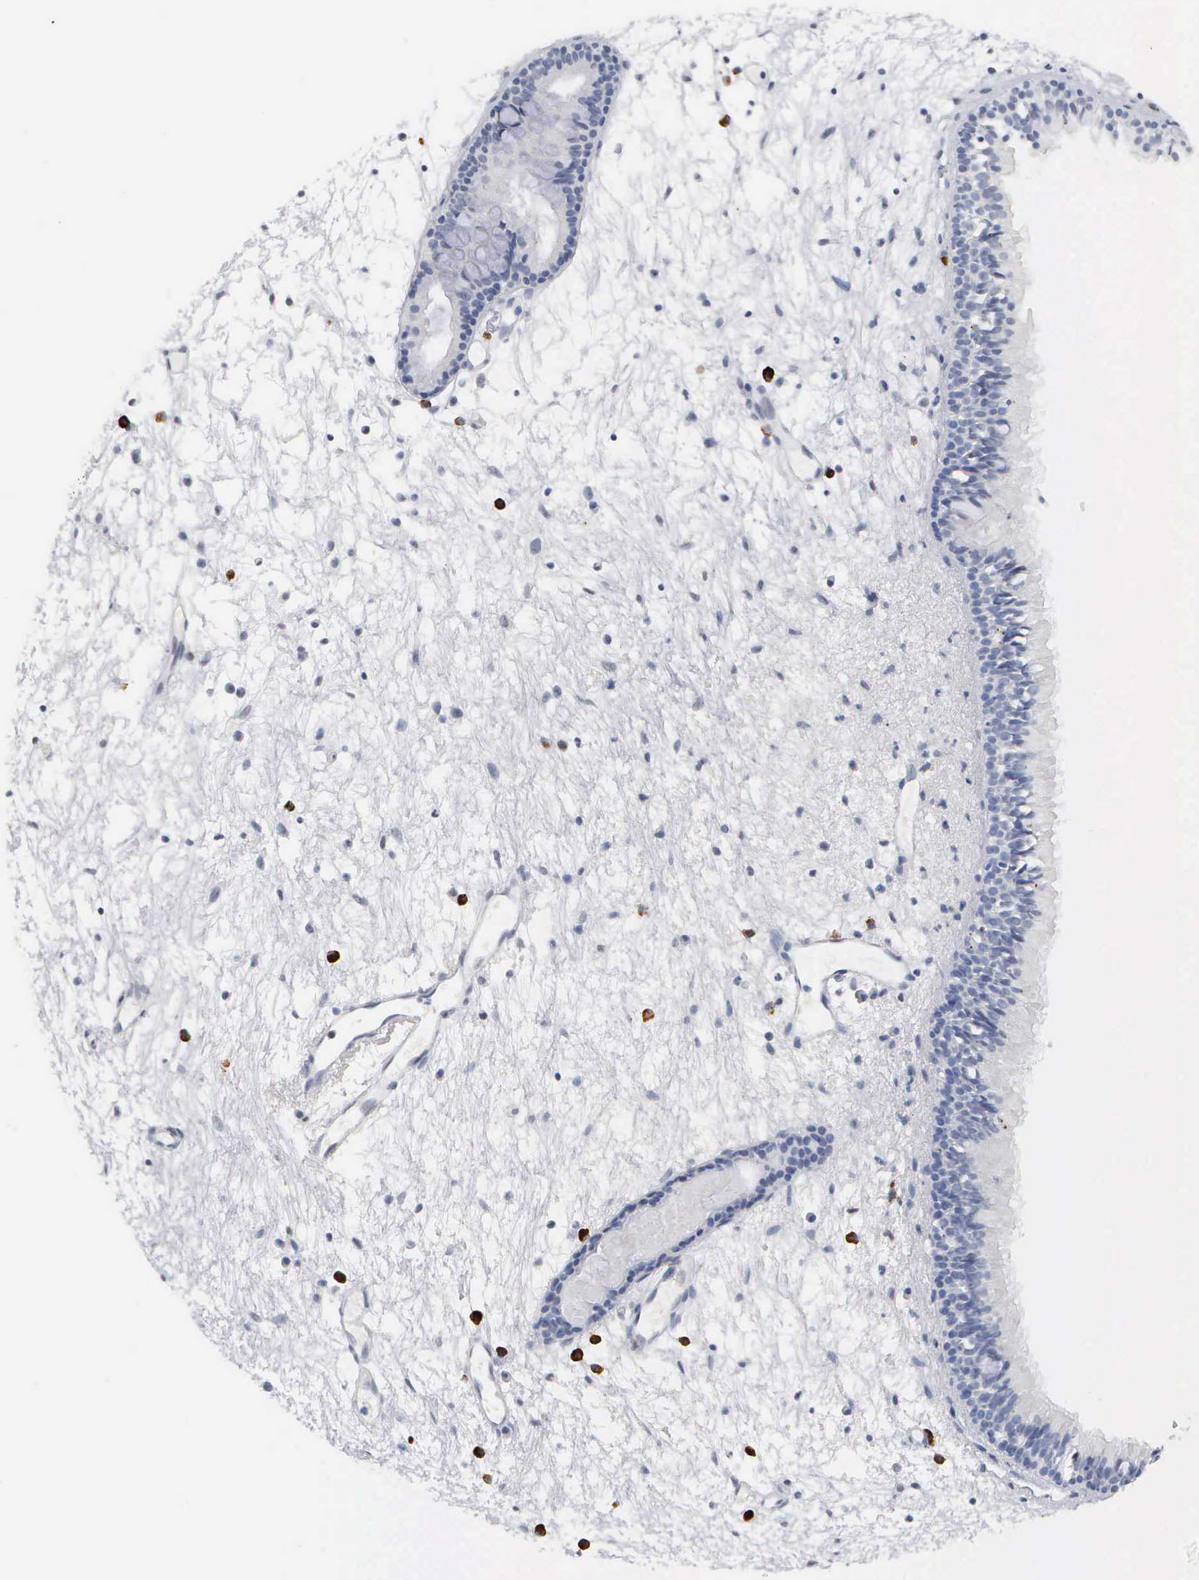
{"staining": {"intensity": "negative", "quantity": "none", "location": "none"}, "tissue": "nasopharynx", "cell_type": "Respiratory epithelial cells", "image_type": "normal", "snomed": [{"axis": "morphology", "description": "Normal tissue, NOS"}, {"axis": "topography", "description": "Nasopharynx"}], "caption": "Respiratory epithelial cells are negative for protein expression in unremarkable human nasopharynx. The staining is performed using DAB brown chromogen with nuclei counter-stained in using hematoxylin.", "gene": "ASPHD2", "patient": {"sex": "female", "age": 78}}